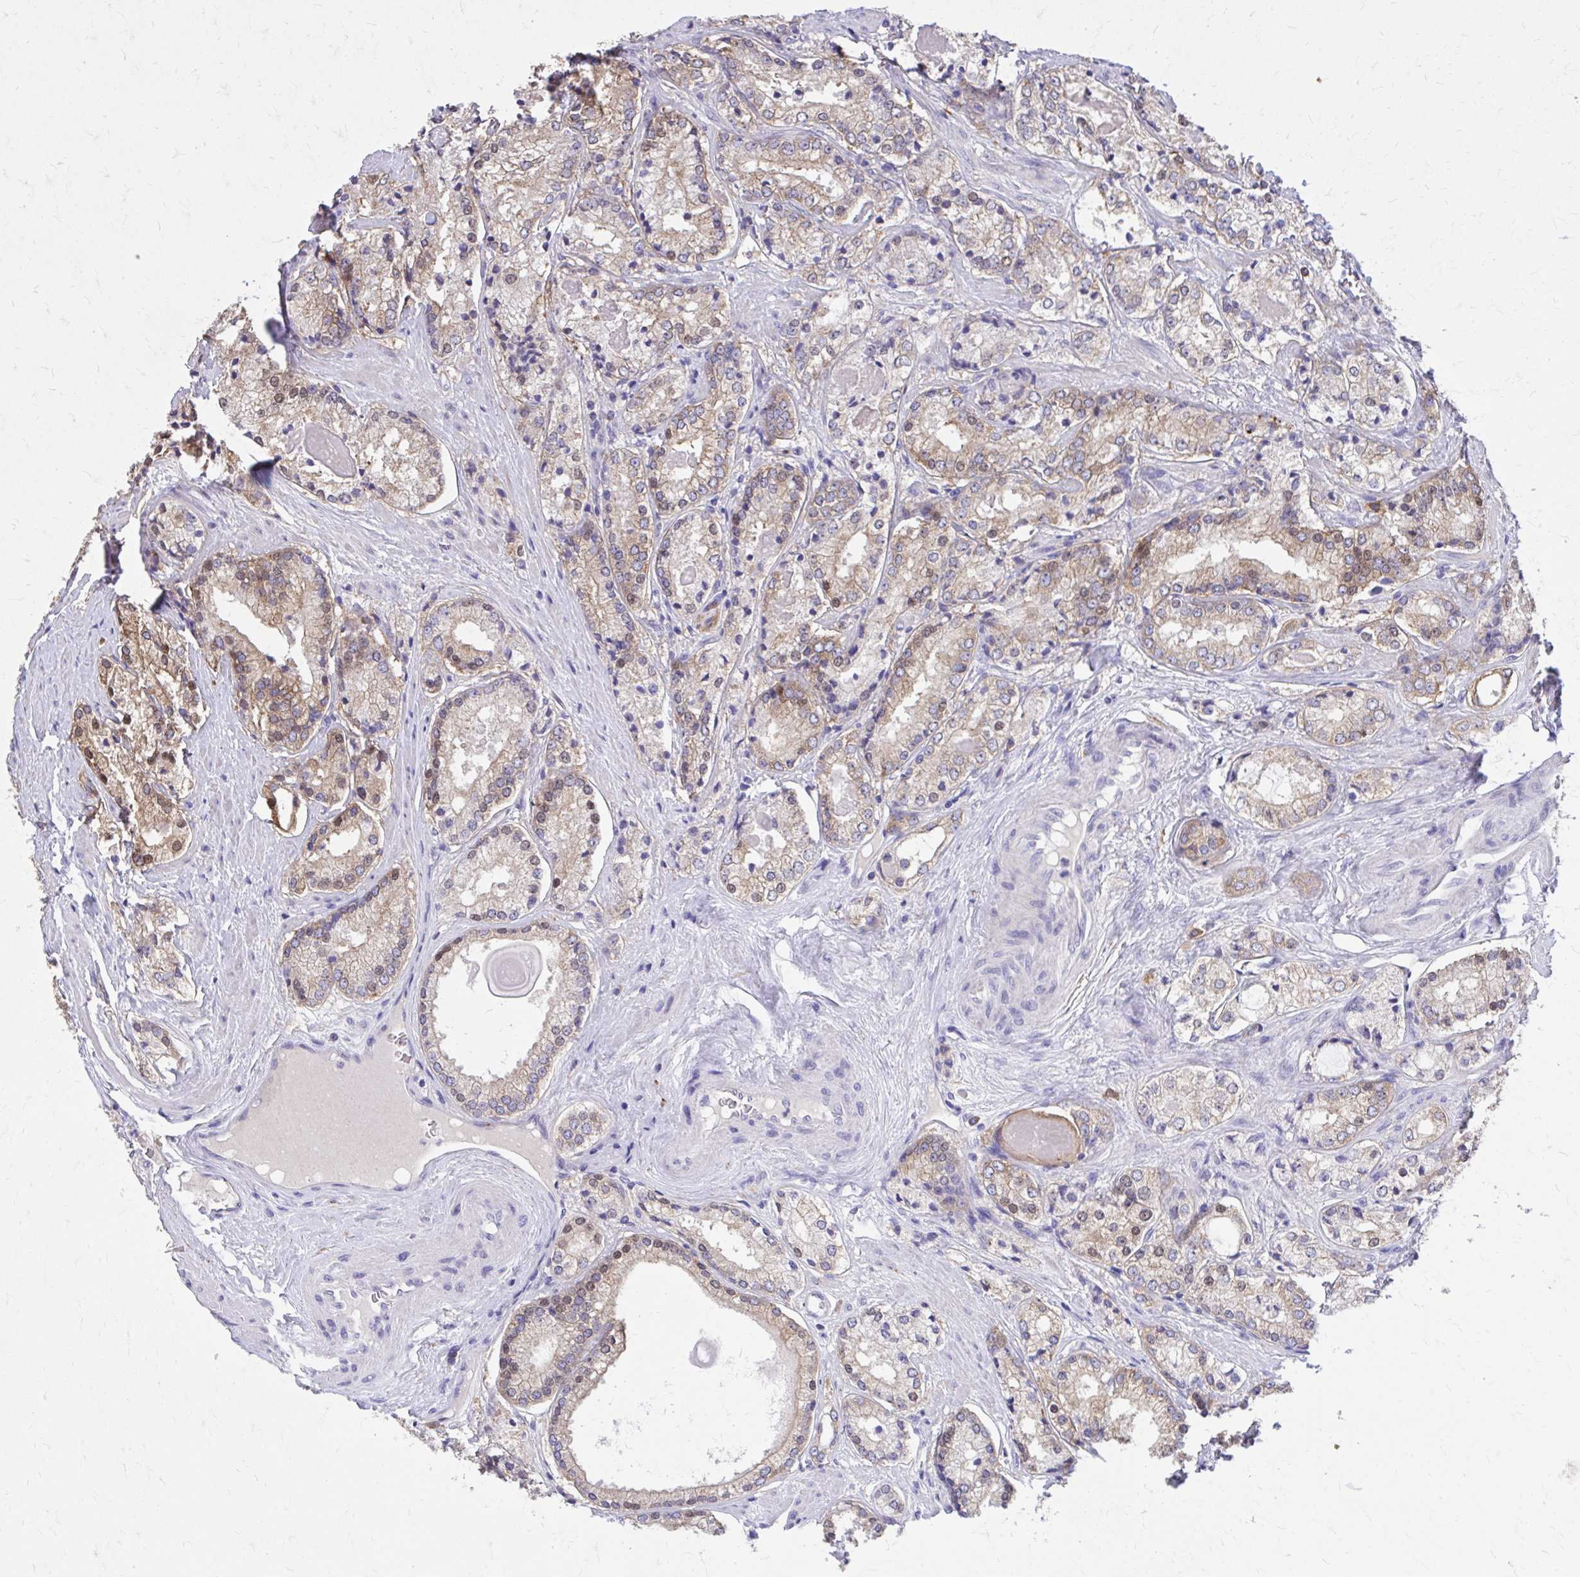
{"staining": {"intensity": "moderate", "quantity": ">75%", "location": "cytoplasmic/membranous,nuclear"}, "tissue": "prostate cancer", "cell_type": "Tumor cells", "image_type": "cancer", "snomed": [{"axis": "morphology", "description": "Adenocarcinoma, NOS"}, {"axis": "morphology", "description": "Adenocarcinoma, Low grade"}, {"axis": "topography", "description": "Prostate"}], "caption": "This histopathology image exhibits prostate adenocarcinoma stained with immunohistochemistry to label a protein in brown. The cytoplasmic/membranous and nuclear of tumor cells show moderate positivity for the protein. Nuclei are counter-stained blue.", "gene": "EPB41L1", "patient": {"sex": "male", "age": 68}}